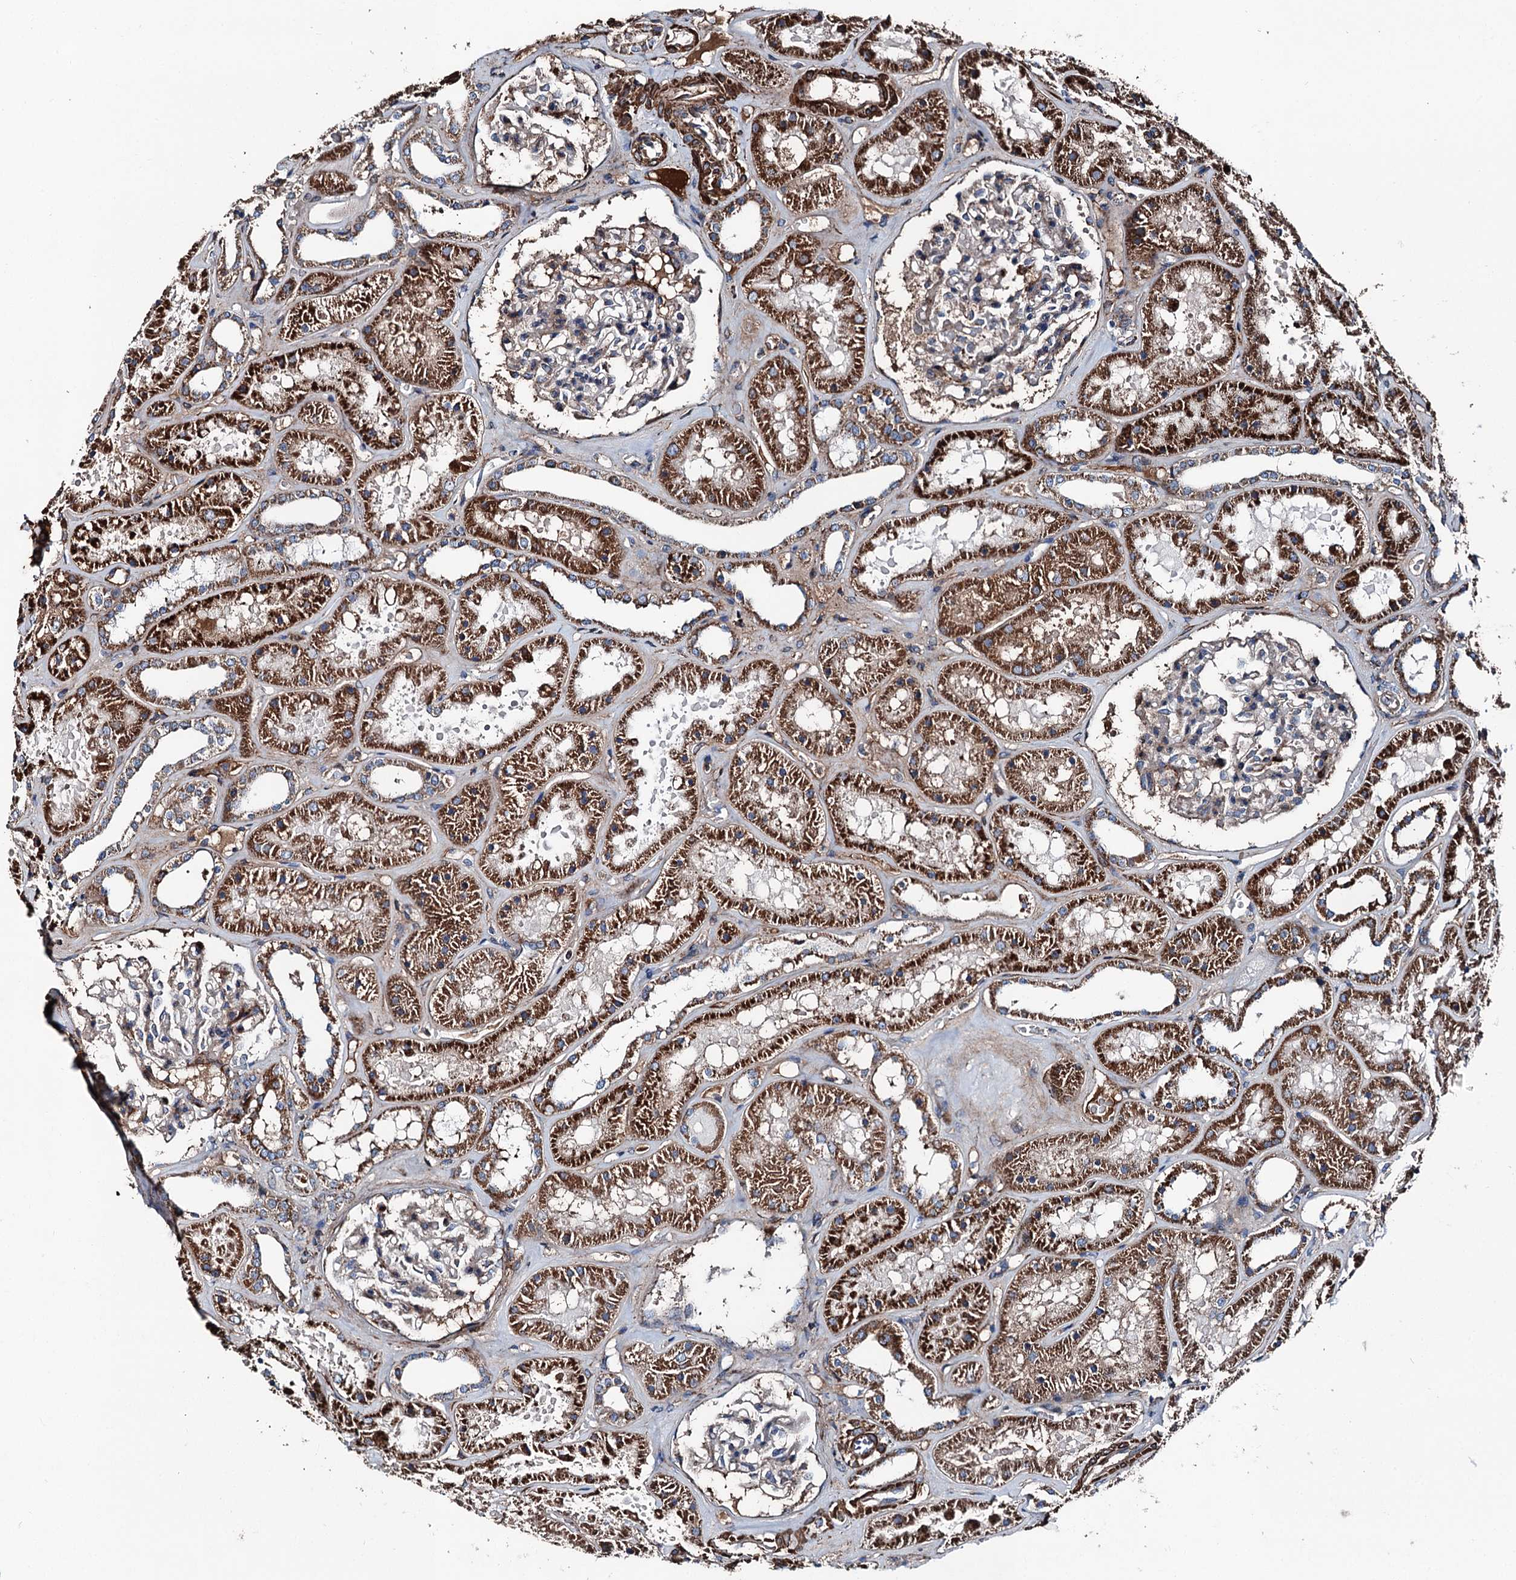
{"staining": {"intensity": "moderate", "quantity": "<25%", "location": "cytoplasmic/membranous"}, "tissue": "kidney", "cell_type": "Cells in glomeruli", "image_type": "normal", "snomed": [{"axis": "morphology", "description": "Normal tissue, NOS"}, {"axis": "topography", "description": "Kidney"}], "caption": "Kidney stained with IHC exhibits moderate cytoplasmic/membranous staining in about <25% of cells in glomeruli.", "gene": "DDIAS", "patient": {"sex": "female", "age": 41}}